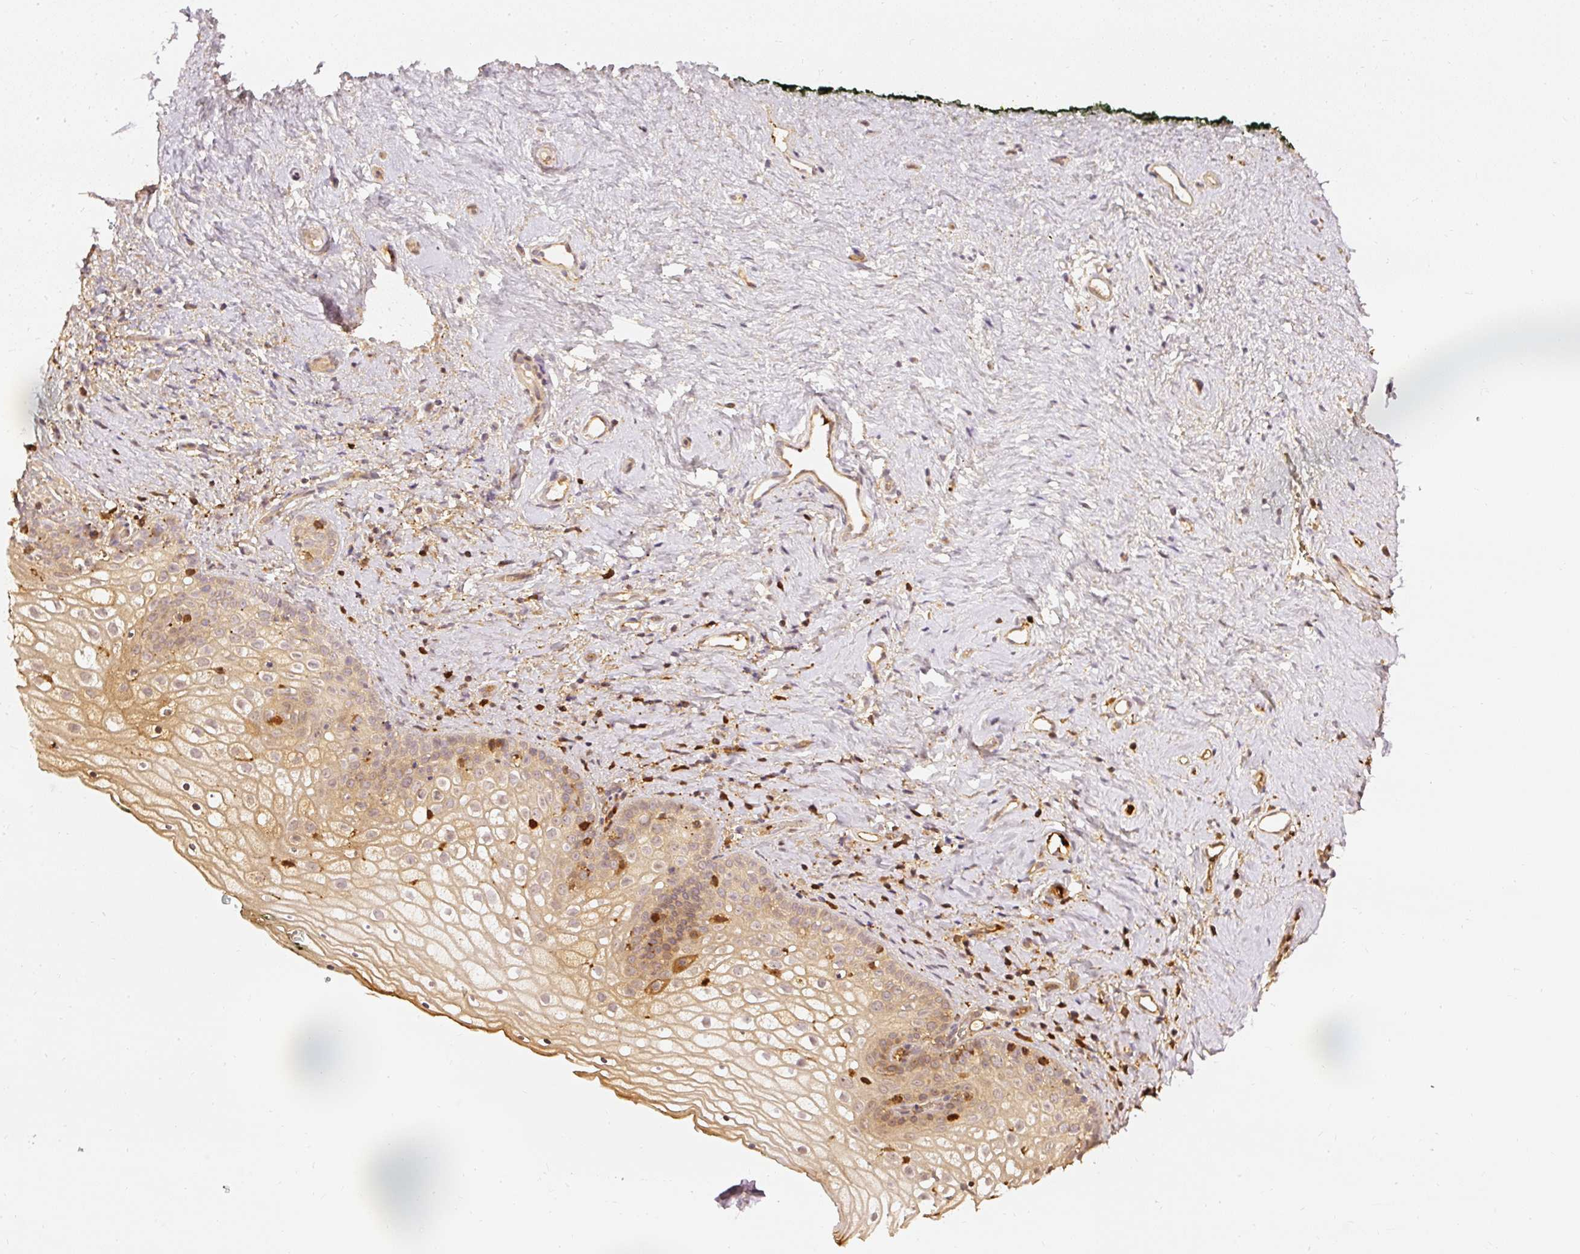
{"staining": {"intensity": "moderate", "quantity": "25%-75%", "location": "cytoplasmic/membranous"}, "tissue": "vagina", "cell_type": "Squamous epithelial cells", "image_type": "normal", "snomed": [{"axis": "morphology", "description": "Normal tissue, NOS"}, {"axis": "topography", "description": "Vagina"}], "caption": "Normal vagina displays moderate cytoplasmic/membranous staining in about 25%-75% of squamous epithelial cells (DAB (3,3'-diaminobenzidine) = brown stain, brightfield microscopy at high magnification)..", "gene": "PFN1", "patient": {"sex": "female", "age": 59}}